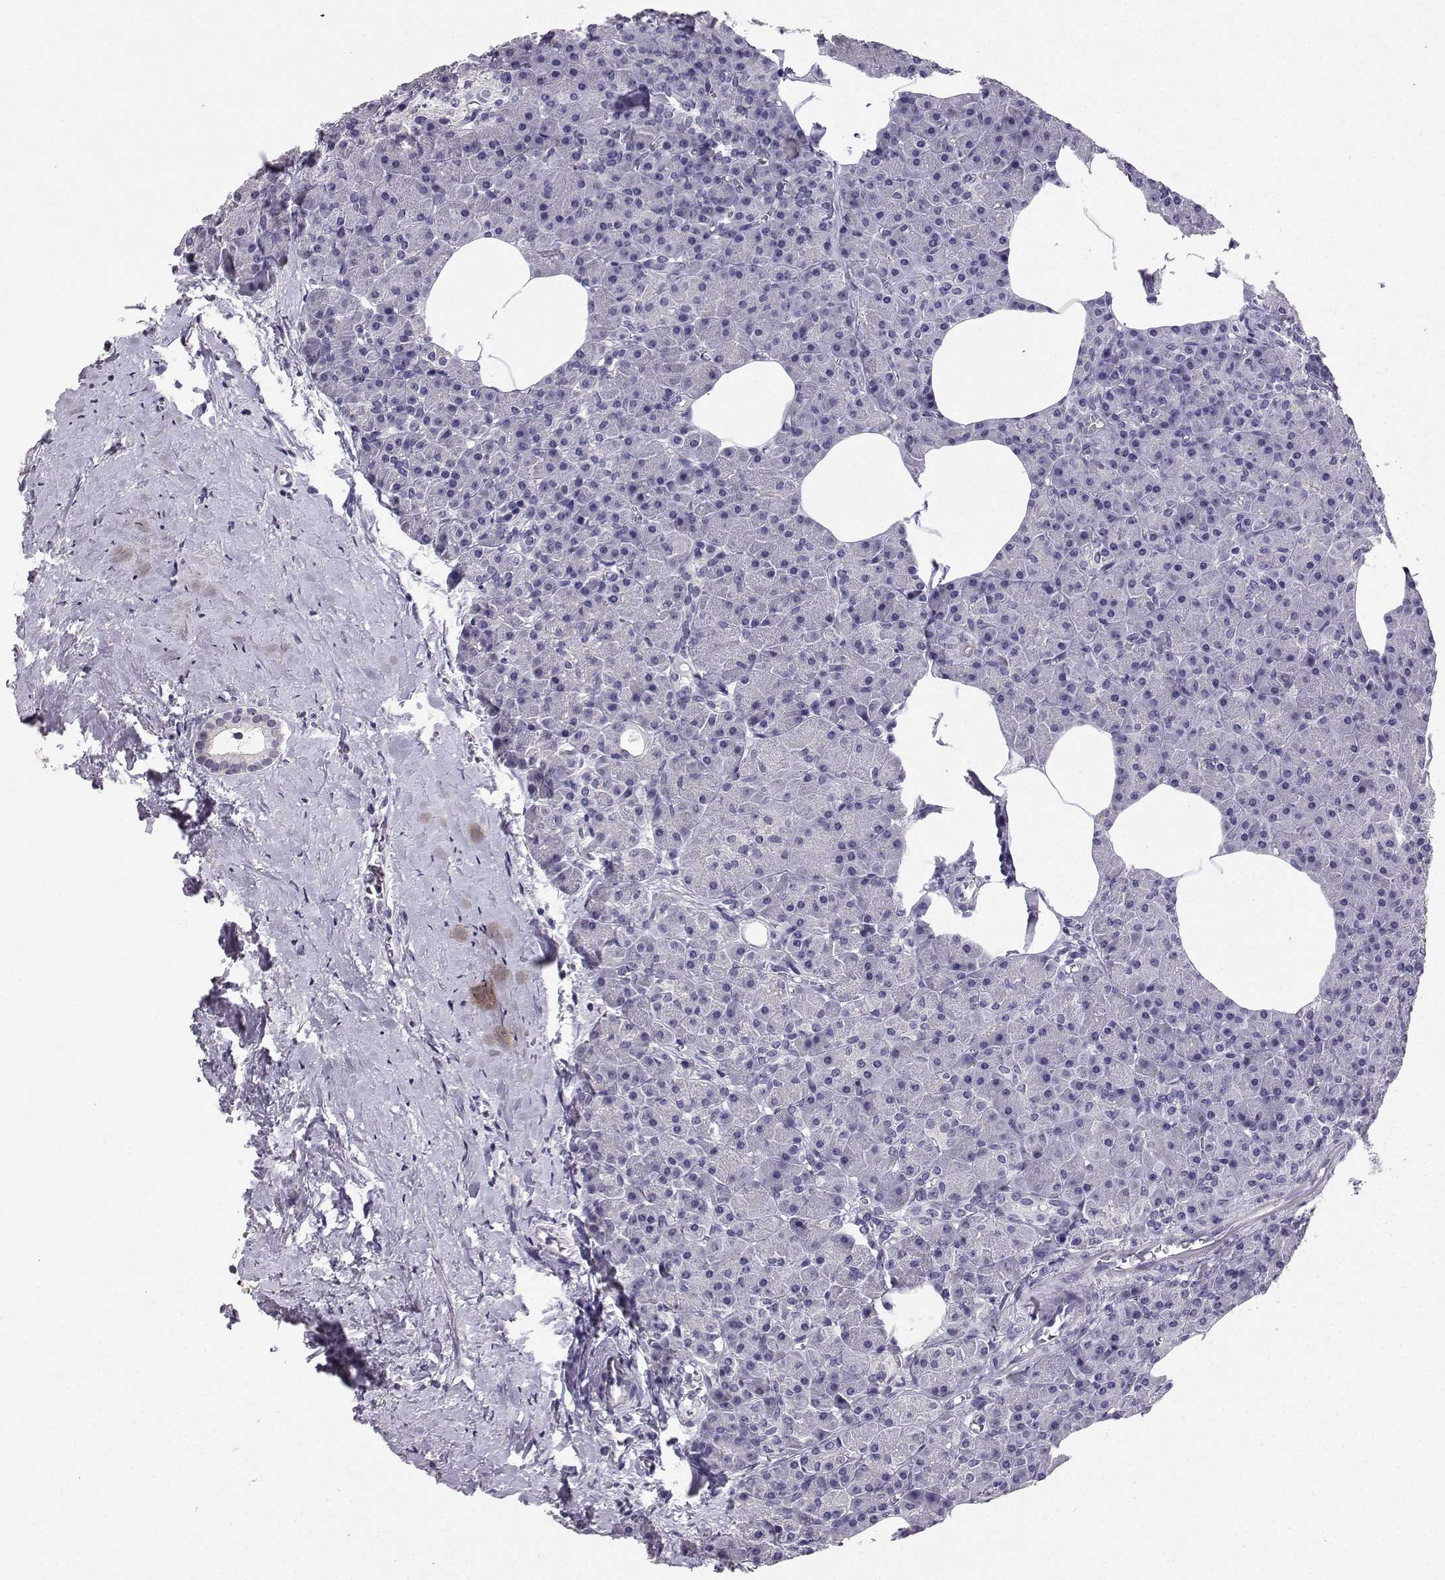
{"staining": {"intensity": "negative", "quantity": "none", "location": "none"}, "tissue": "pancreas", "cell_type": "Exocrine glandular cells", "image_type": "normal", "snomed": [{"axis": "morphology", "description": "Normal tissue, NOS"}, {"axis": "topography", "description": "Pancreas"}], "caption": "Pancreas stained for a protein using immunohistochemistry shows no staining exocrine glandular cells.", "gene": "SPAG11A", "patient": {"sex": "female", "age": 45}}